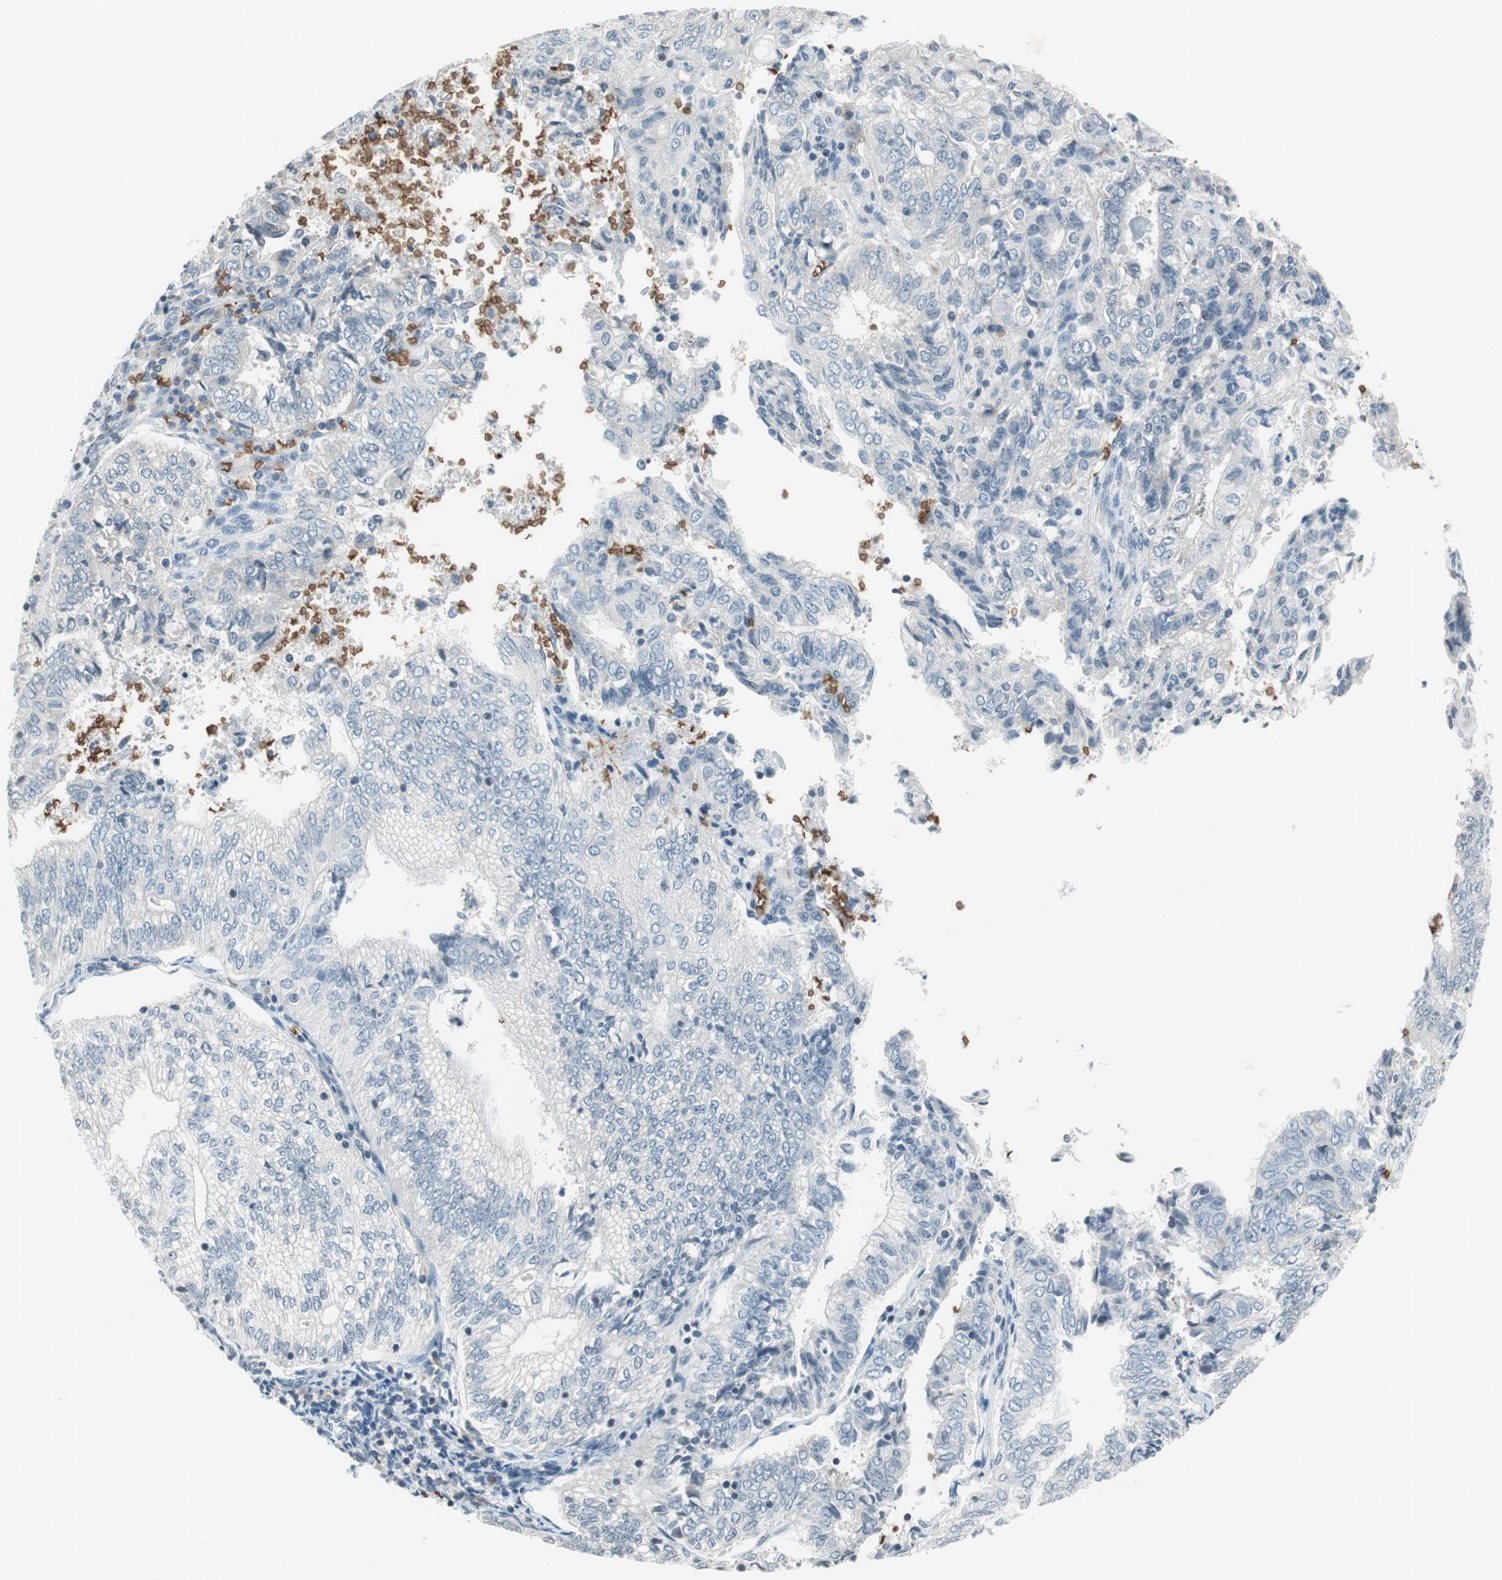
{"staining": {"intensity": "negative", "quantity": "none", "location": "none"}, "tissue": "endometrial cancer", "cell_type": "Tumor cells", "image_type": "cancer", "snomed": [{"axis": "morphology", "description": "Adenocarcinoma, NOS"}, {"axis": "topography", "description": "Endometrium"}], "caption": "IHC histopathology image of endometrial adenocarcinoma stained for a protein (brown), which shows no staining in tumor cells.", "gene": "GYPC", "patient": {"sex": "female", "age": 69}}